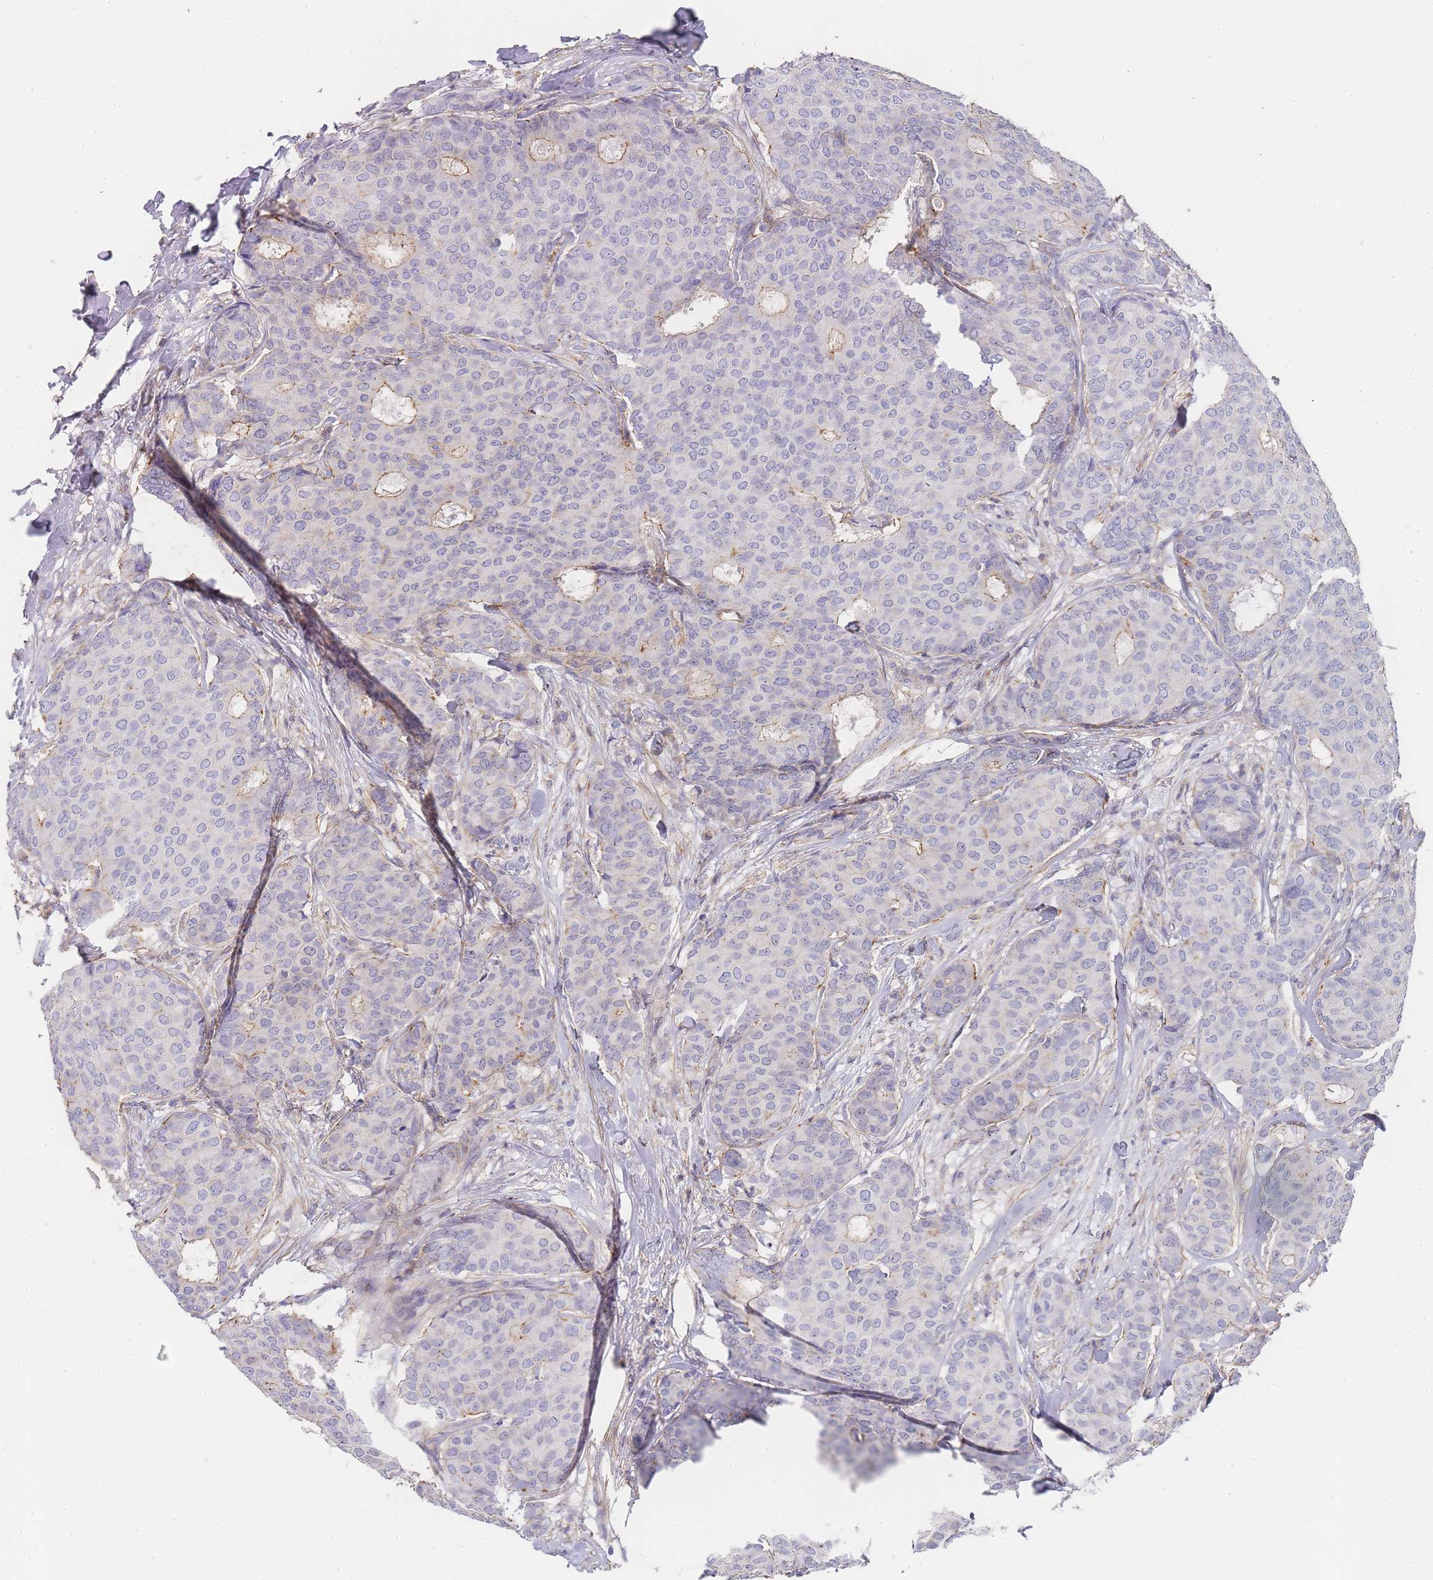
{"staining": {"intensity": "negative", "quantity": "none", "location": "none"}, "tissue": "breast cancer", "cell_type": "Tumor cells", "image_type": "cancer", "snomed": [{"axis": "morphology", "description": "Duct carcinoma"}, {"axis": "topography", "description": "Breast"}], "caption": "This image is of breast infiltrating ductal carcinoma stained with immunohistochemistry to label a protein in brown with the nuclei are counter-stained blue. There is no positivity in tumor cells. The staining was performed using DAB (3,3'-diaminobenzidine) to visualize the protein expression in brown, while the nuclei were stained in blue with hematoxylin (Magnification: 20x).", "gene": "NOP14", "patient": {"sex": "female", "age": 75}}